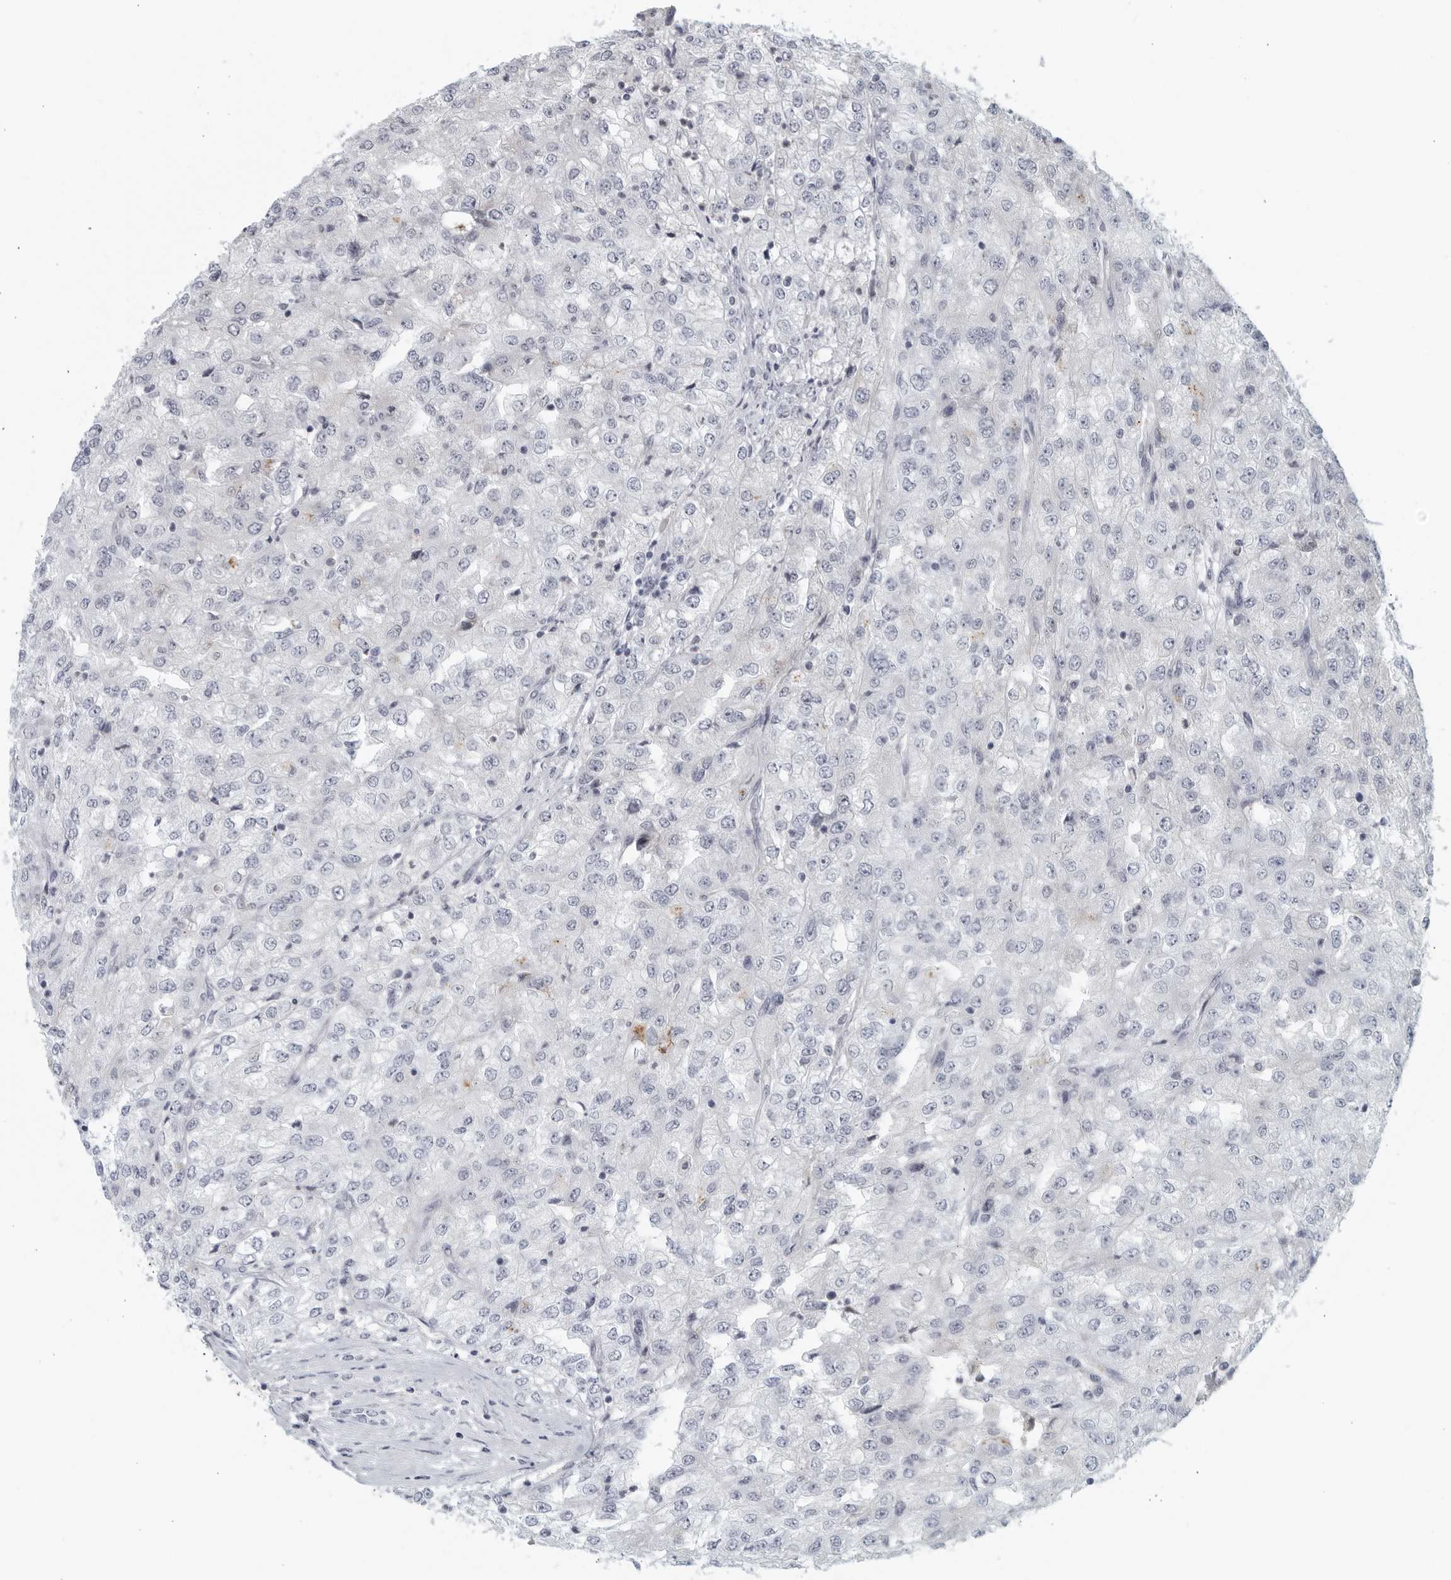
{"staining": {"intensity": "negative", "quantity": "none", "location": "none"}, "tissue": "renal cancer", "cell_type": "Tumor cells", "image_type": "cancer", "snomed": [{"axis": "morphology", "description": "Adenocarcinoma, NOS"}, {"axis": "topography", "description": "Kidney"}], "caption": "IHC image of neoplastic tissue: renal adenocarcinoma stained with DAB exhibits no significant protein staining in tumor cells.", "gene": "MATN1", "patient": {"sex": "female", "age": 54}}